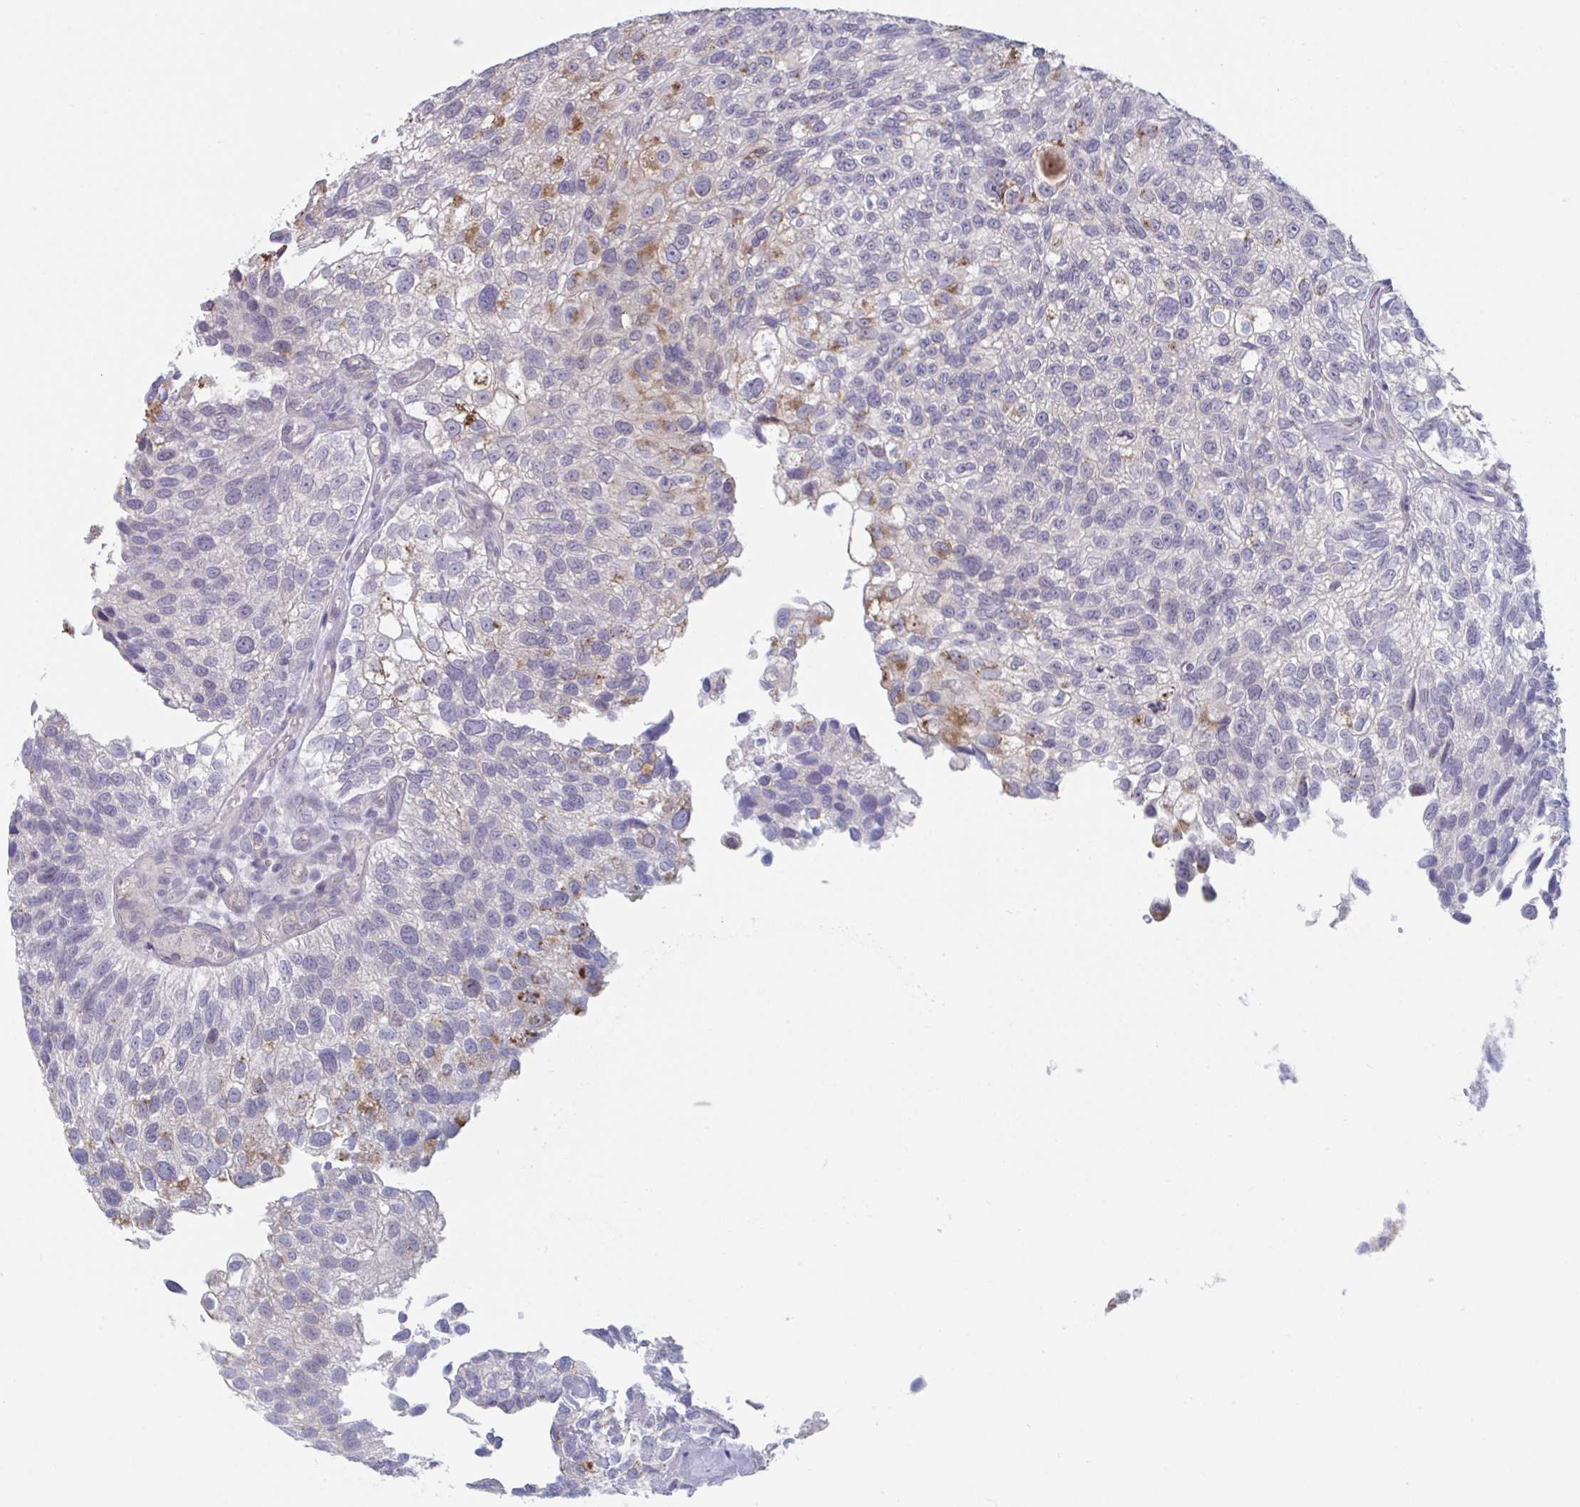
{"staining": {"intensity": "moderate", "quantity": "<25%", "location": "cytoplasmic/membranous"}, "tissue": "urothelial cancer", "cell_type": "Tumor cells", "image_type": "cancer", "snomed": [{"axis": "morphology", "description": "Urothelial carcinoma, NOS"}, {"axis": "topography", "description": "Urinary bladder"}], "caption": "Immunohistochemistry photomicrograph of human transitional cell carcinoma stained for a protein (brown), which reveals low levels of moderate cytoplasmic/membranous staining in approximately <25% of tumor cells.", "gene": "STK26", "patient": {"sex": "male", "age": 87}}